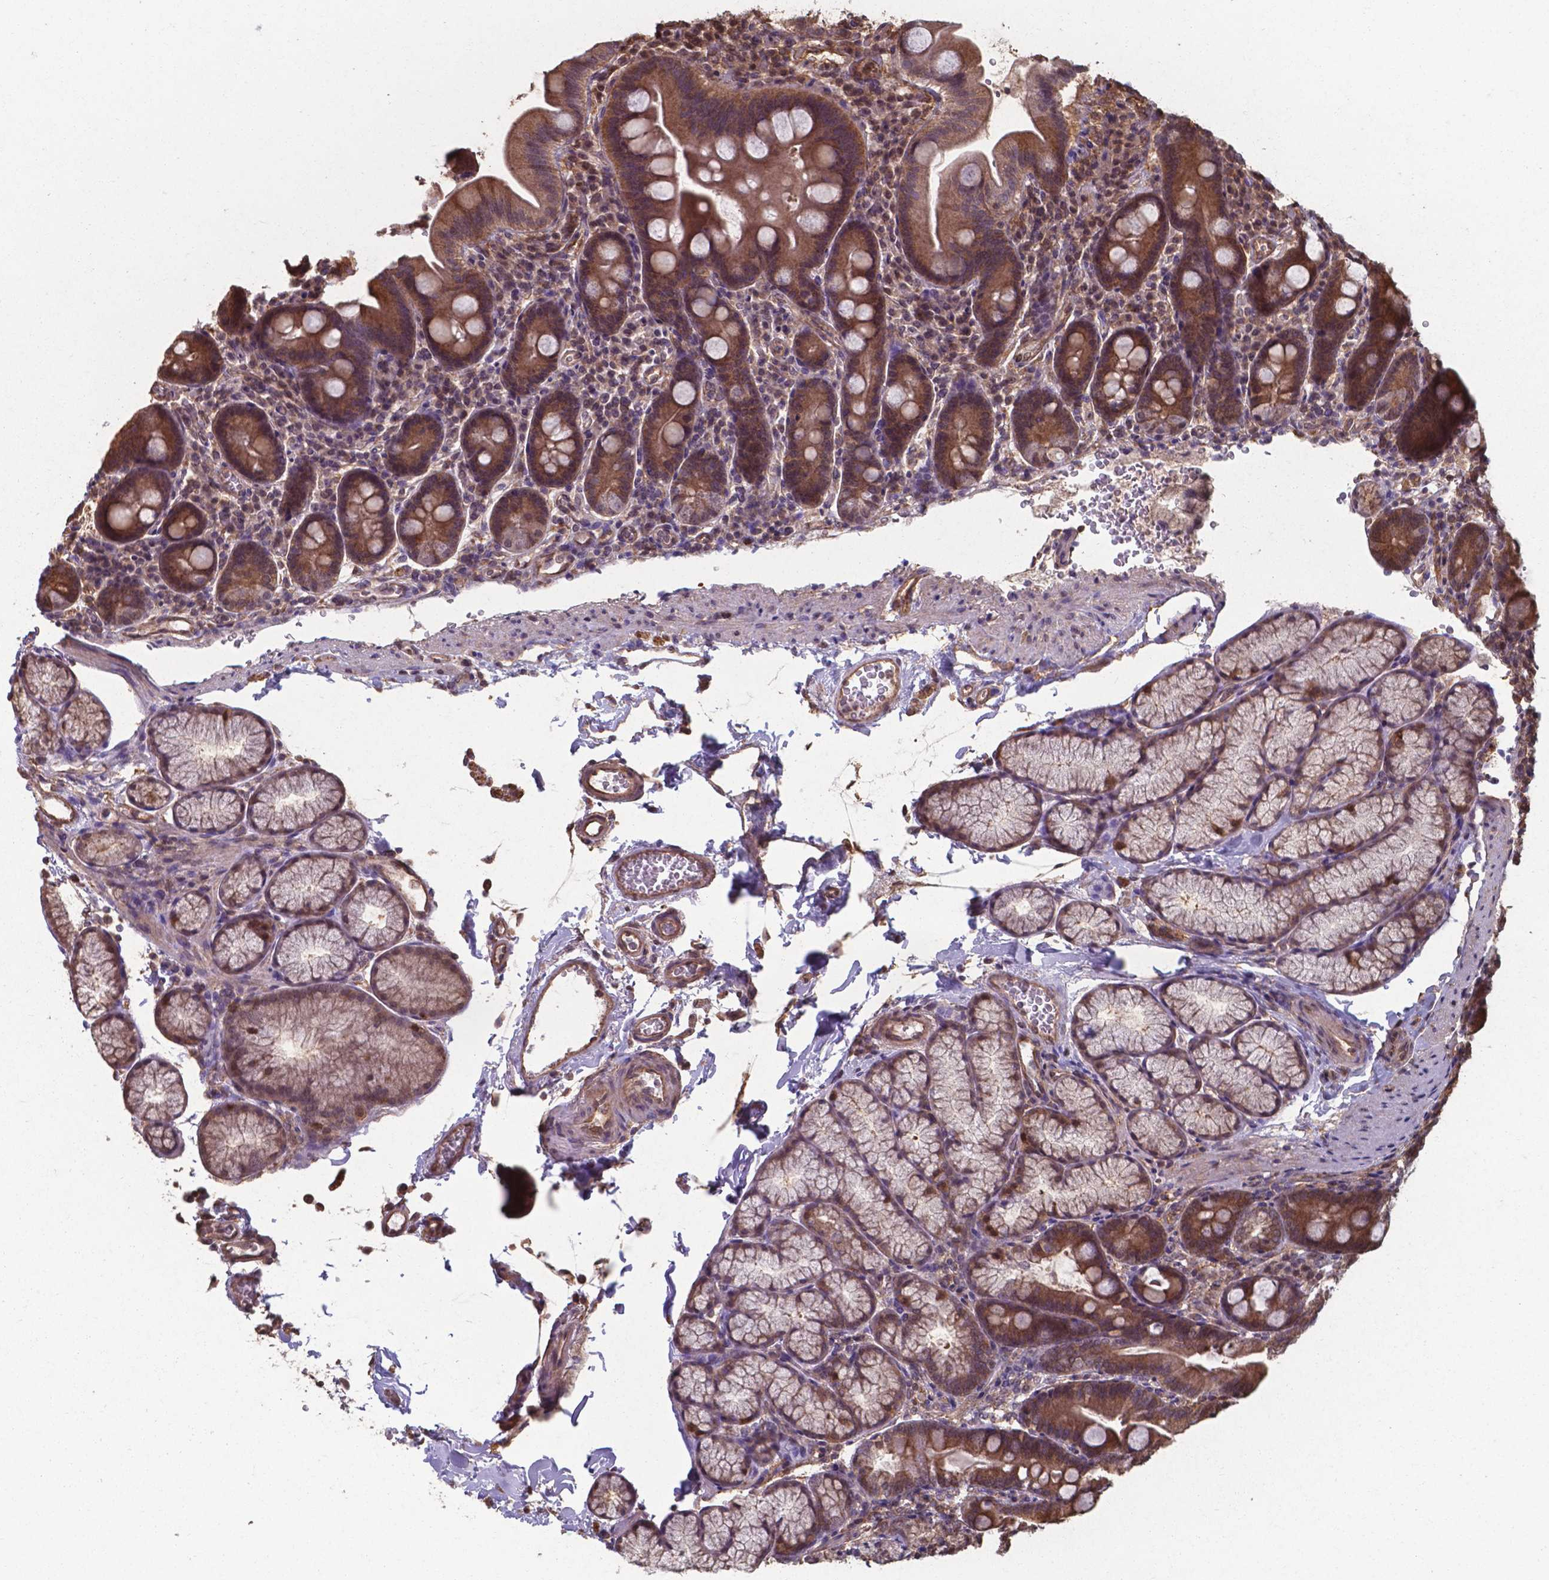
{"staining": {"intensity": "moderate", "quantity": ">75%", "location": "cytoplasmic/membranous,nuclear"}, "tissue": "duodenum", "cell_type": "Glandular cells", "image_type": "normal", "snomed": [{"axis": "morphology", "description": "Normal tissue, NOS"}, {"axis": "topography", "description": "Duodenum"}], "caption": "Unremarkable duodenum displays moderate cytoplasmic/membranous,nuclear positivity in approximately >75% of glandular cells, visualized by immunohistochemistry.", "gene": "CHP2", "patient": {"sex": "male", "age": 59}}